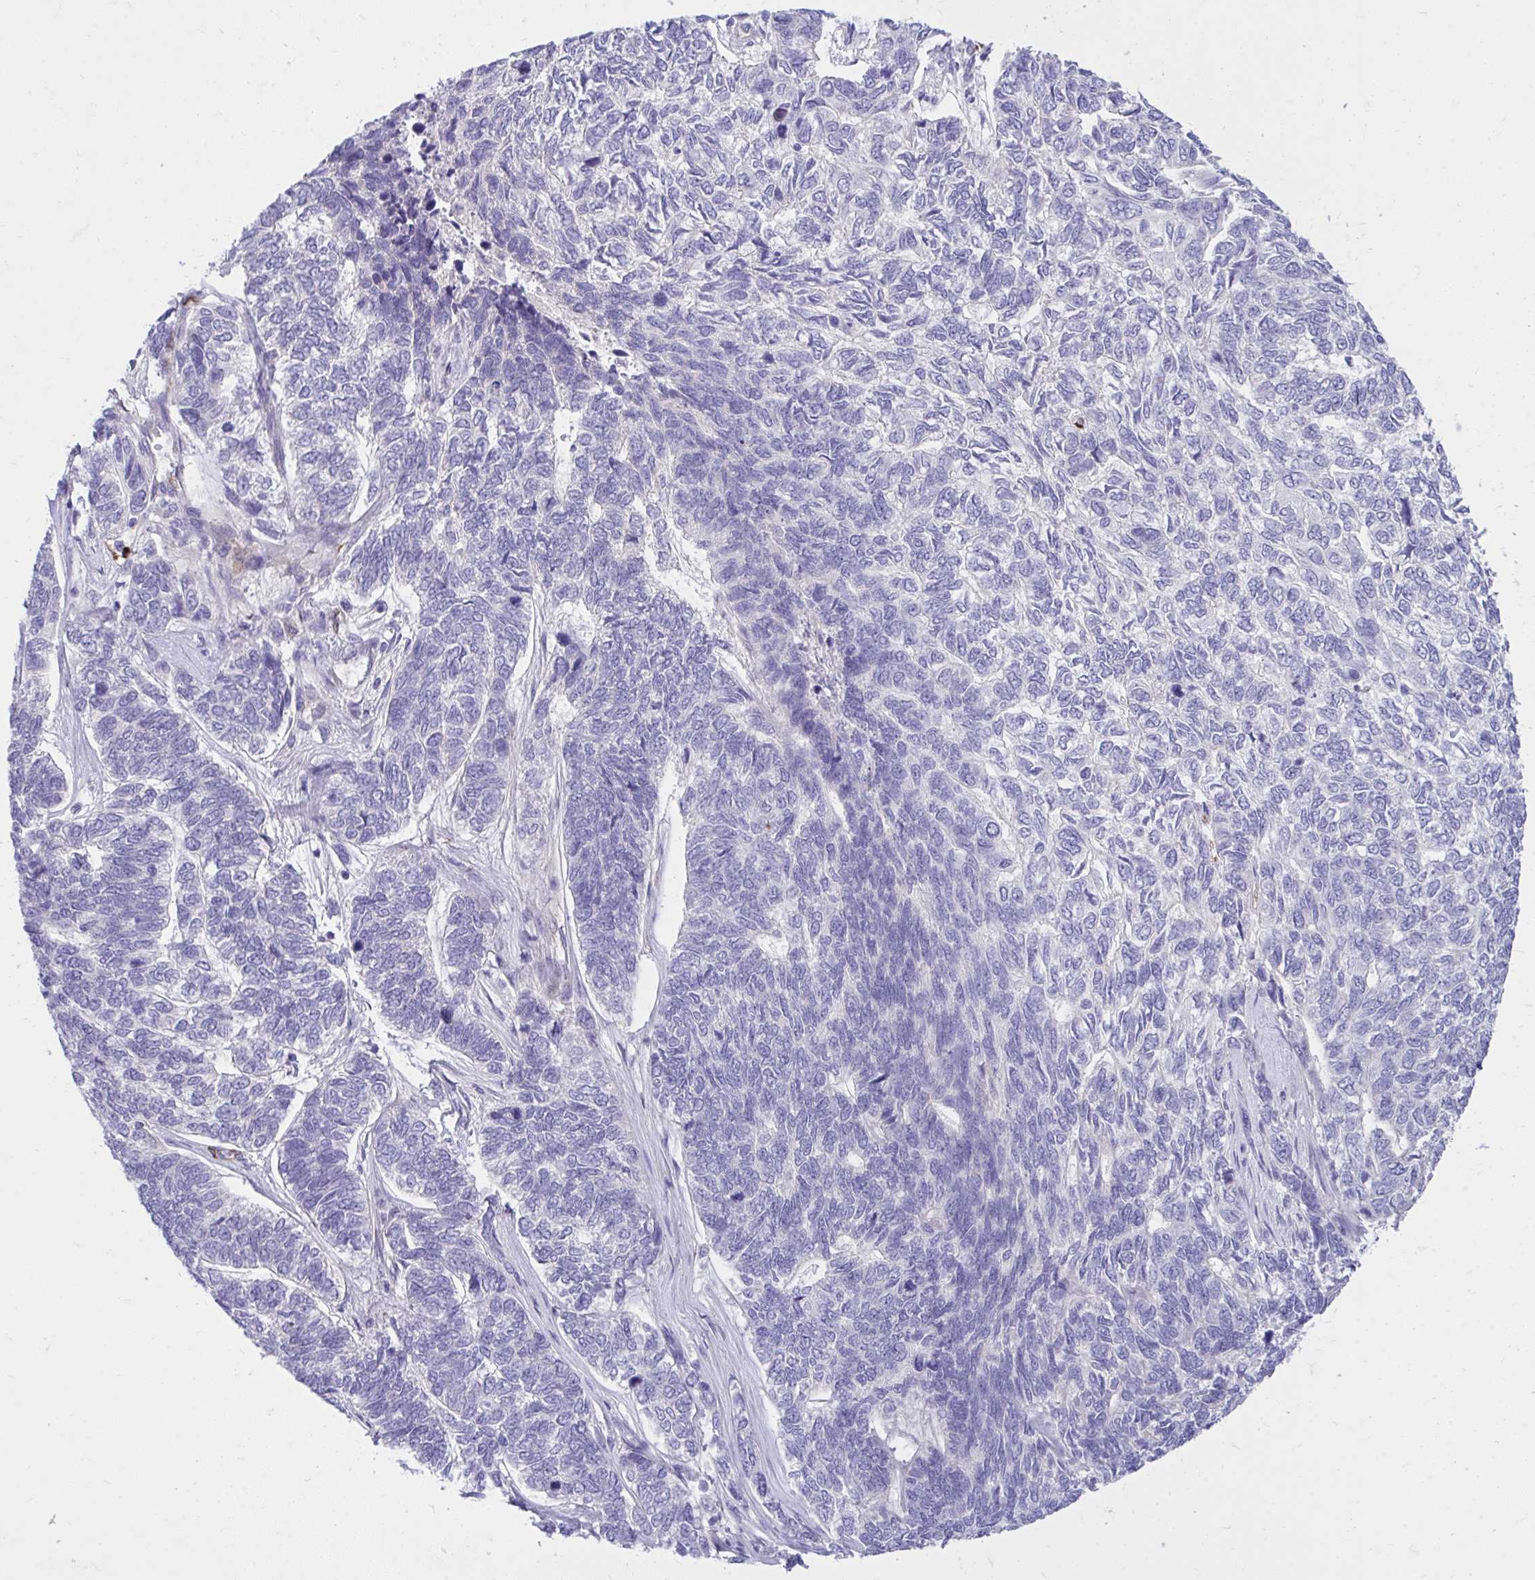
{"staining": {"intensity": "negative", "quantity": "none", "location": "none"}, "tissue": "skin cancer", "cell_type": "Tumor cells", "image_type": "cancer", "snomed": [{"axis": "morphology", "description": "Basal cell carcinoma"}, {"axis": "topography", "description": "Skin"}], "caption": "IHC of basal cell carcinoma (skin) displays no staining in tumor cells.", "gene": "TP53I11", "patient": {"sex": "female", "age": 65}}